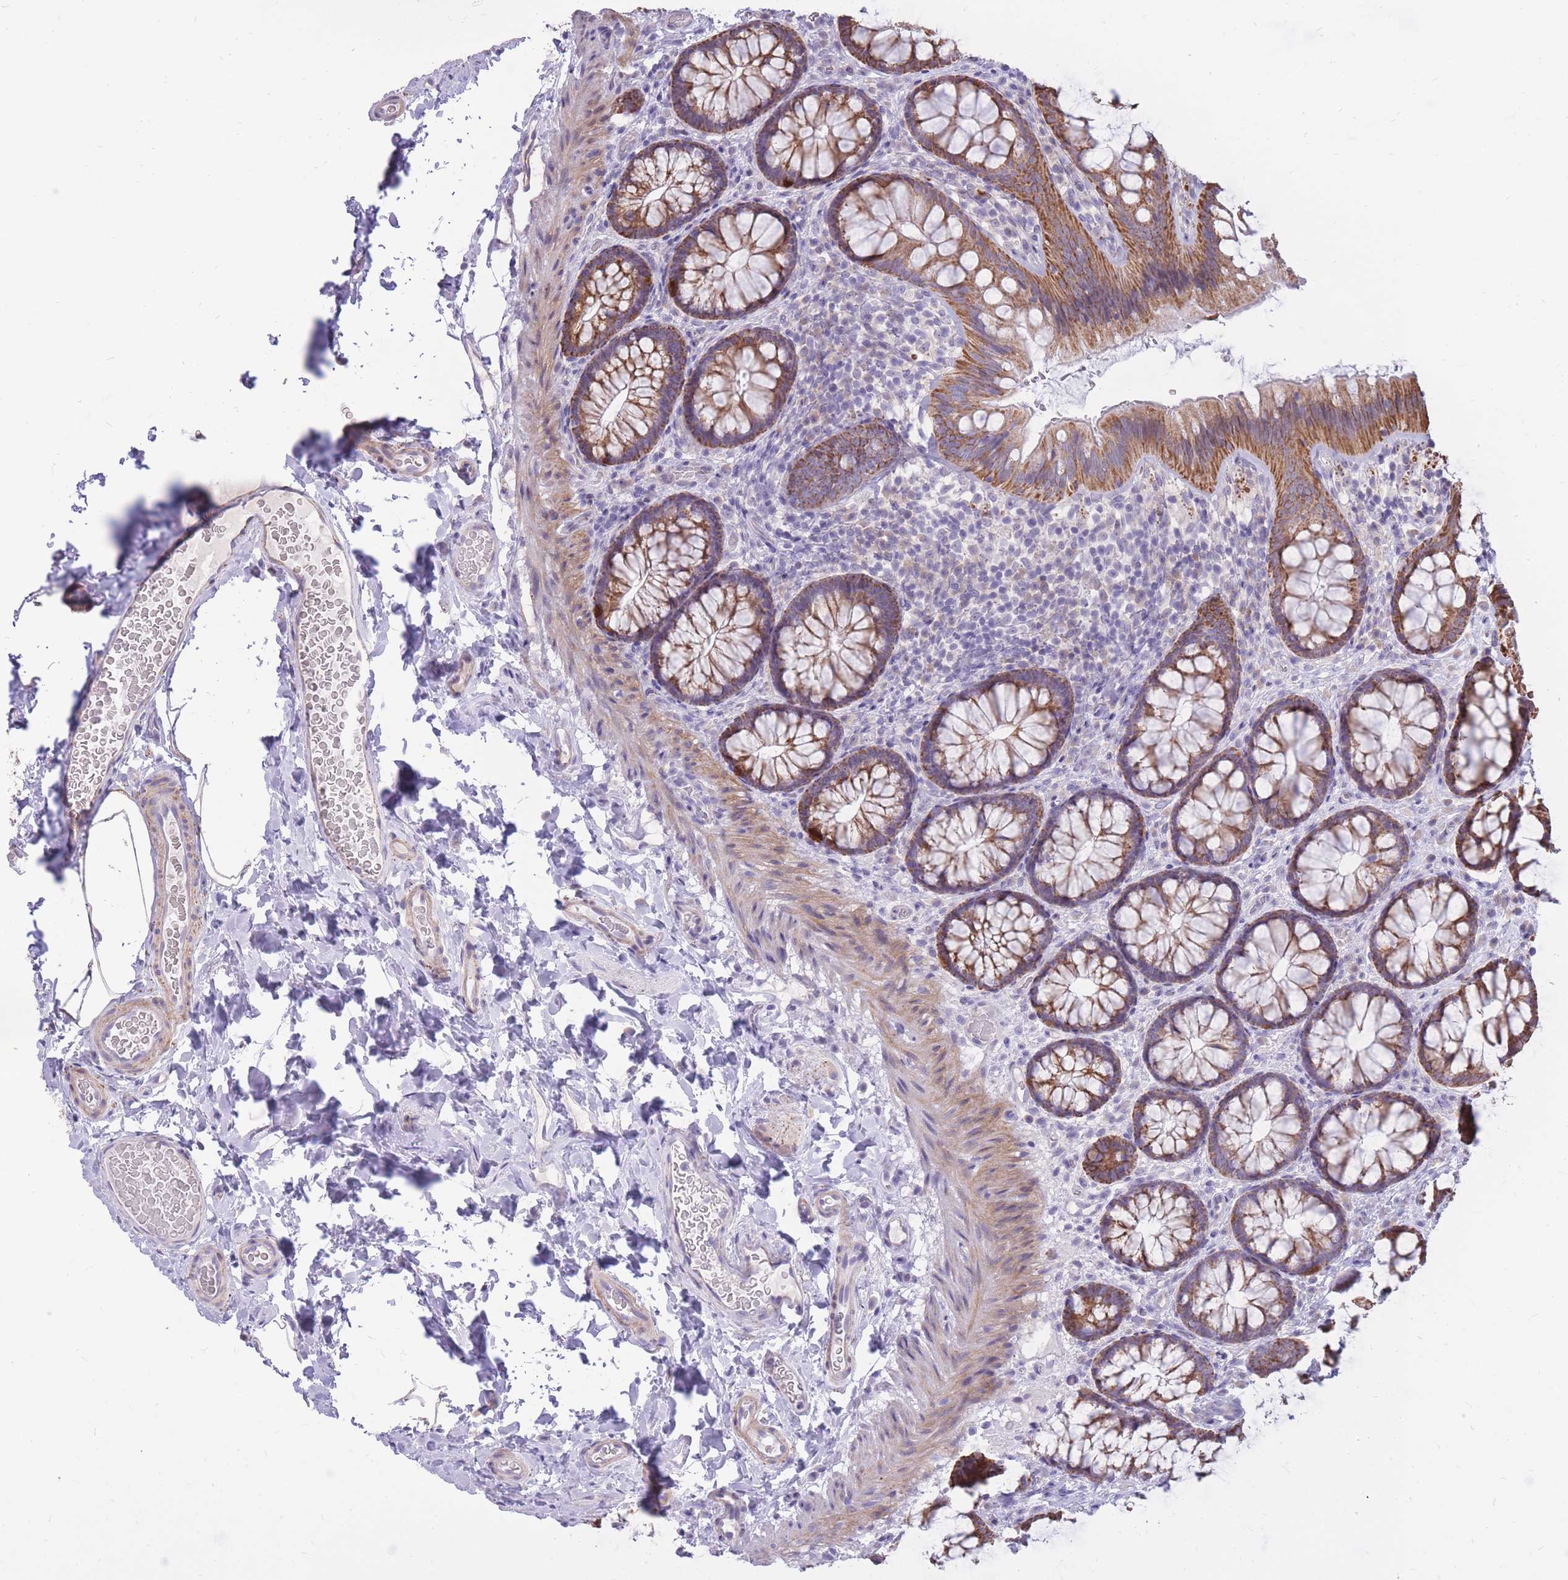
{"staining": {"intensity": "weak", "quantity": "25%-75%", "location": "cytoplasmic/membranous"}, "tissue": "colon", "cell_type": "Endothelial cells", "image_type": "normal", "snomed": [{"axis": "morphology", "description": "Normal tissue, NOS"}, {"axis": "topography", "description": "Colon"}], "caption": "A high-resolution image shows IHC staining of unremarkable colon, which reveals weak cytoplasmic/membranous expression in about 25%-75% of endothelial cells.", "gene": "RNF170", "patient": {"sex": "male", "age": 46}}